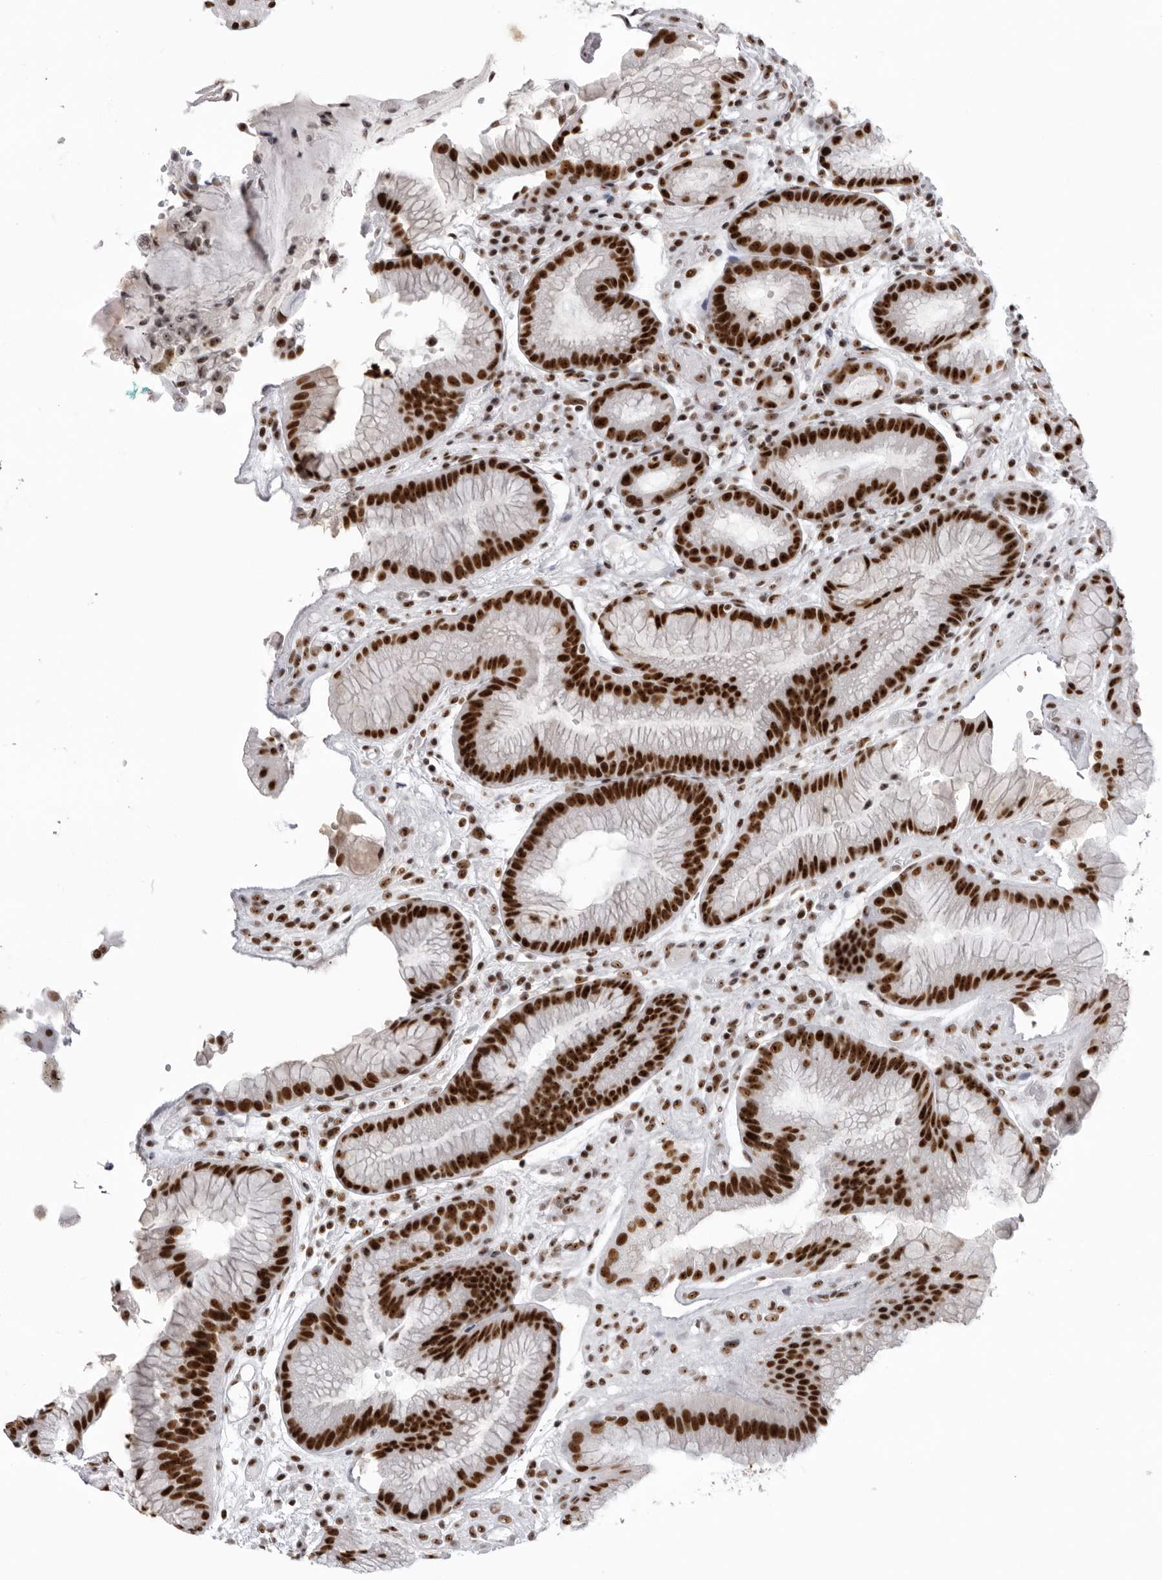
{"staining": {"intensity": "strong", "quantity": ">75%", "location": "nuclear"}, "tissue": "stomach", "cell_type": "Glandular cells", "image_type": "normal", "snomed": [{"axis": "morphology", "description": "Normal tissue, NOS"}, {"axis": "topography", "description": "Stomach, upper"}], "caption": "Glandular cells demonstrate high levels of strong nuclear positivity in about >75% of cells in benign stomach.", "gene": "DHX9", "patient": {"sex": "male", "age": 72}}